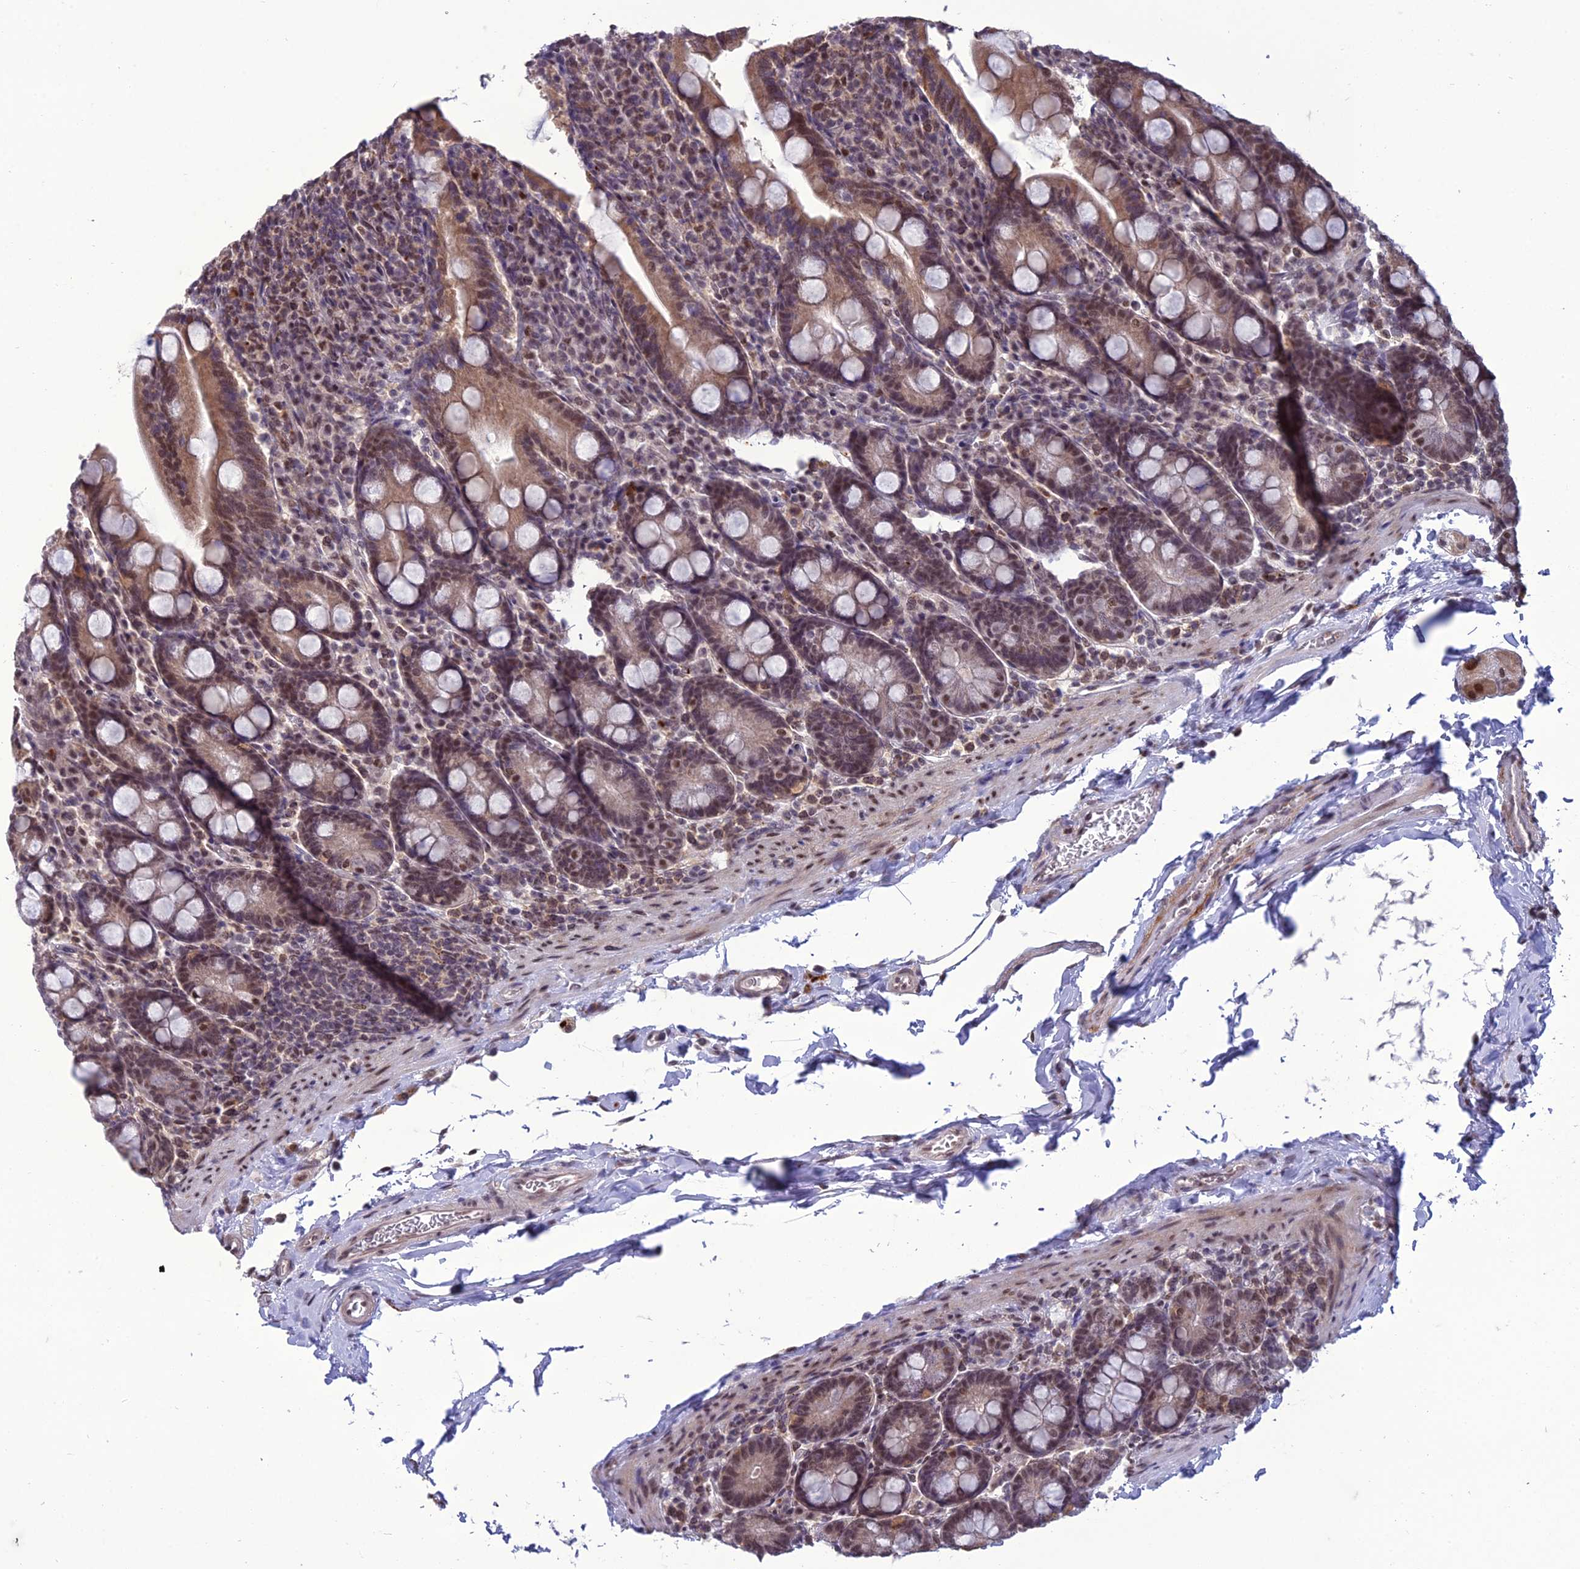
{"staining": {"intensity": "moderate", "quantity": ">75%", "location": "nuclear"}, "tissue": "duodenum", "cell_type": "Glandular cells", "image_type": "normal", "snomed": [{"axis": "morphology", "description": "Normal tissue, NOS"}, {"axis": "topography", "description": "Duodenum"}], "caption": "Immunohistochemistry photomicrograph of benign duodenum stained for a protein (brown), which exhibits medium levels of moderate nuclear staining in about >75% of glandular cells.", "gene": "RANBP3", "patient": {"sex": "male", "age": 35}}